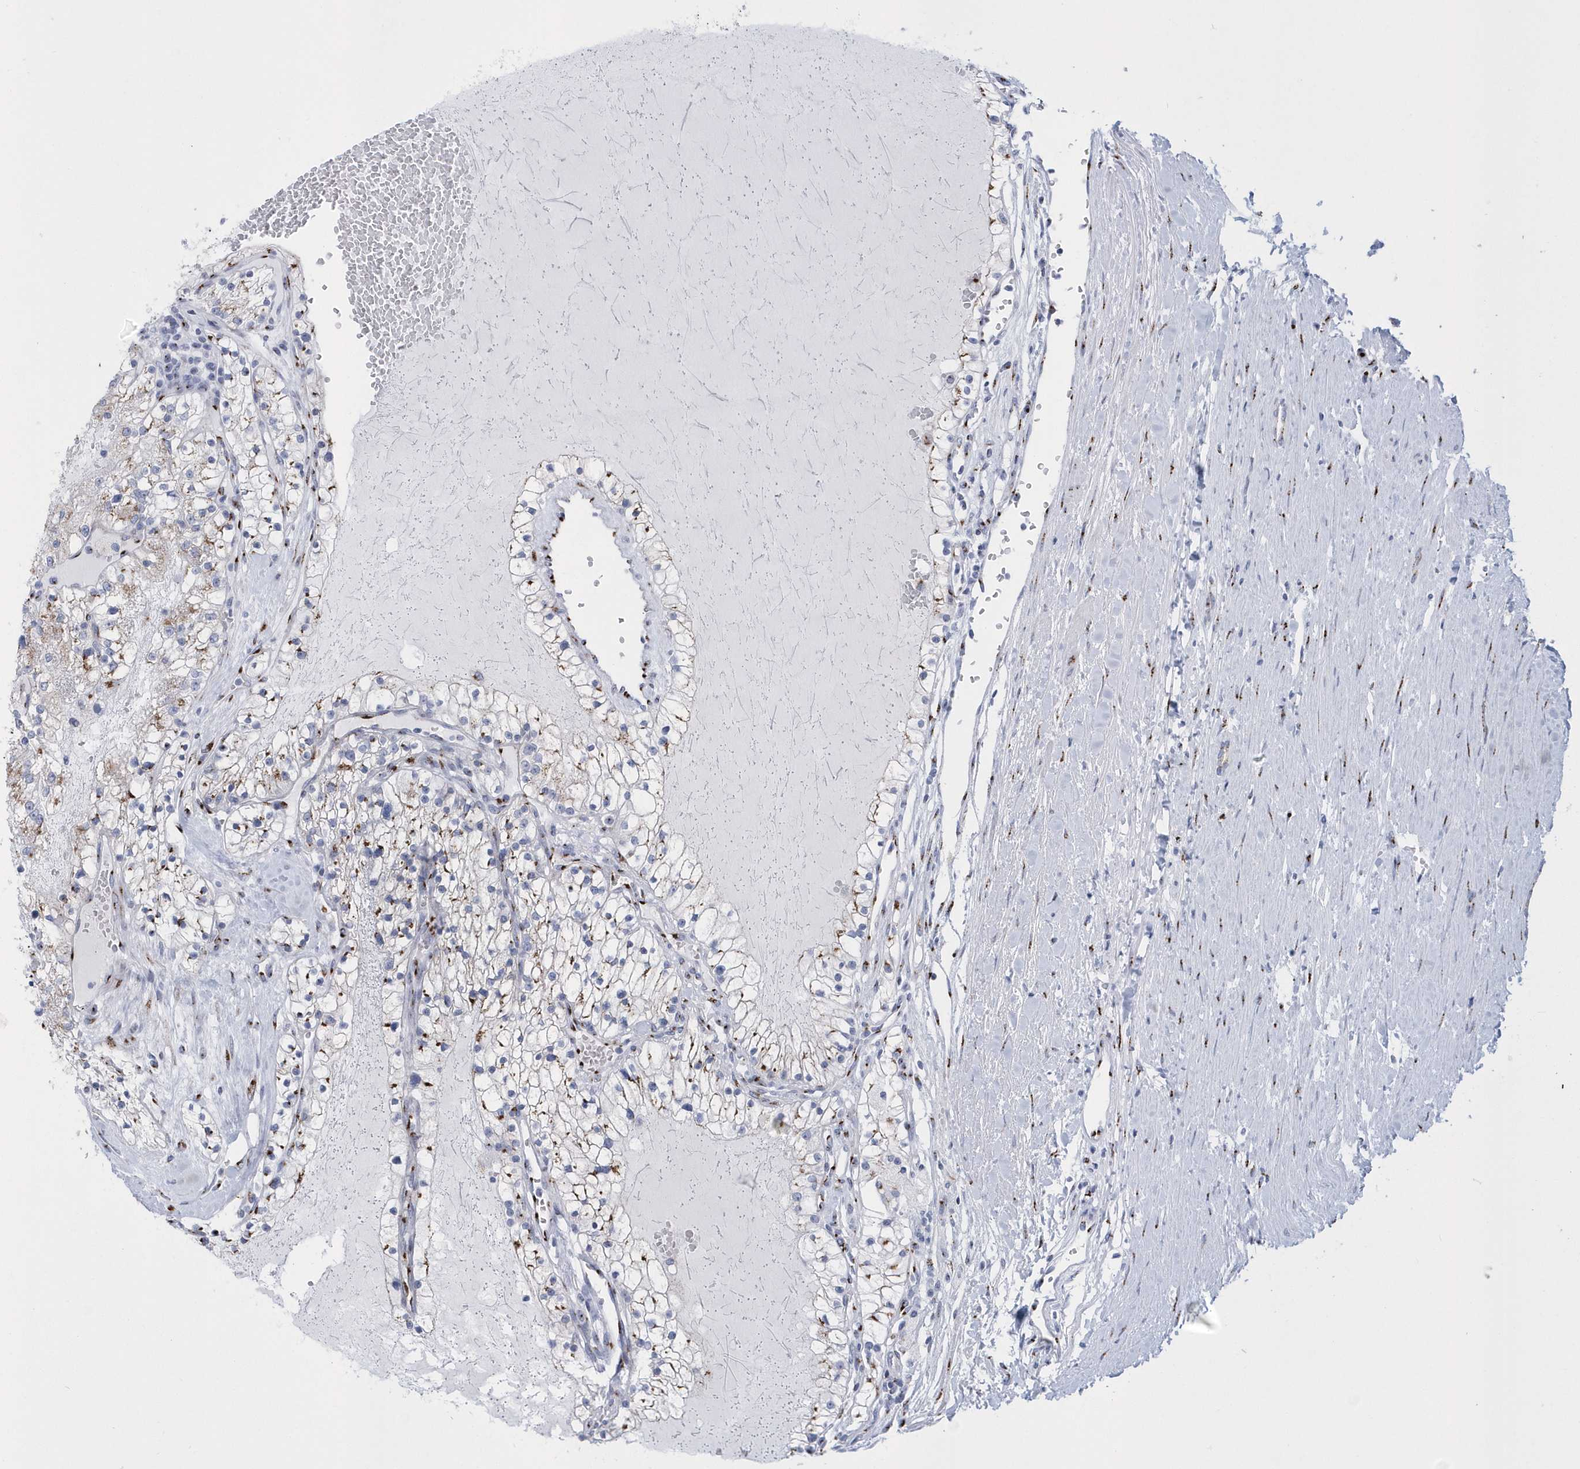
{"staining": {"intensity": "moderate", "quantity": "25%-75%", "location": "cytoplasmic/membranous"}, "tissue": "renal cancer", "cell_type": "Tumor cells", "image_type": "cancer", "snomed": [{"axis": "morphology", "description": "Normal tissue, NOS"}, {"axis": "morphology", "description": "Adenocarcinoma, NOS"}, {"axis": "topography", "description": "Kidney"}], "caption": "DAB (3,3'-diaminobenzidine) immunohistochemical staining of renal cancer (adenocarcinoma) reveals moderate cytoplasmic/membranous protein positivity in approximately 25%-75% of tumor cells.", "gene": "SLX9", "patient": {"sex": "male", "age": 68}}